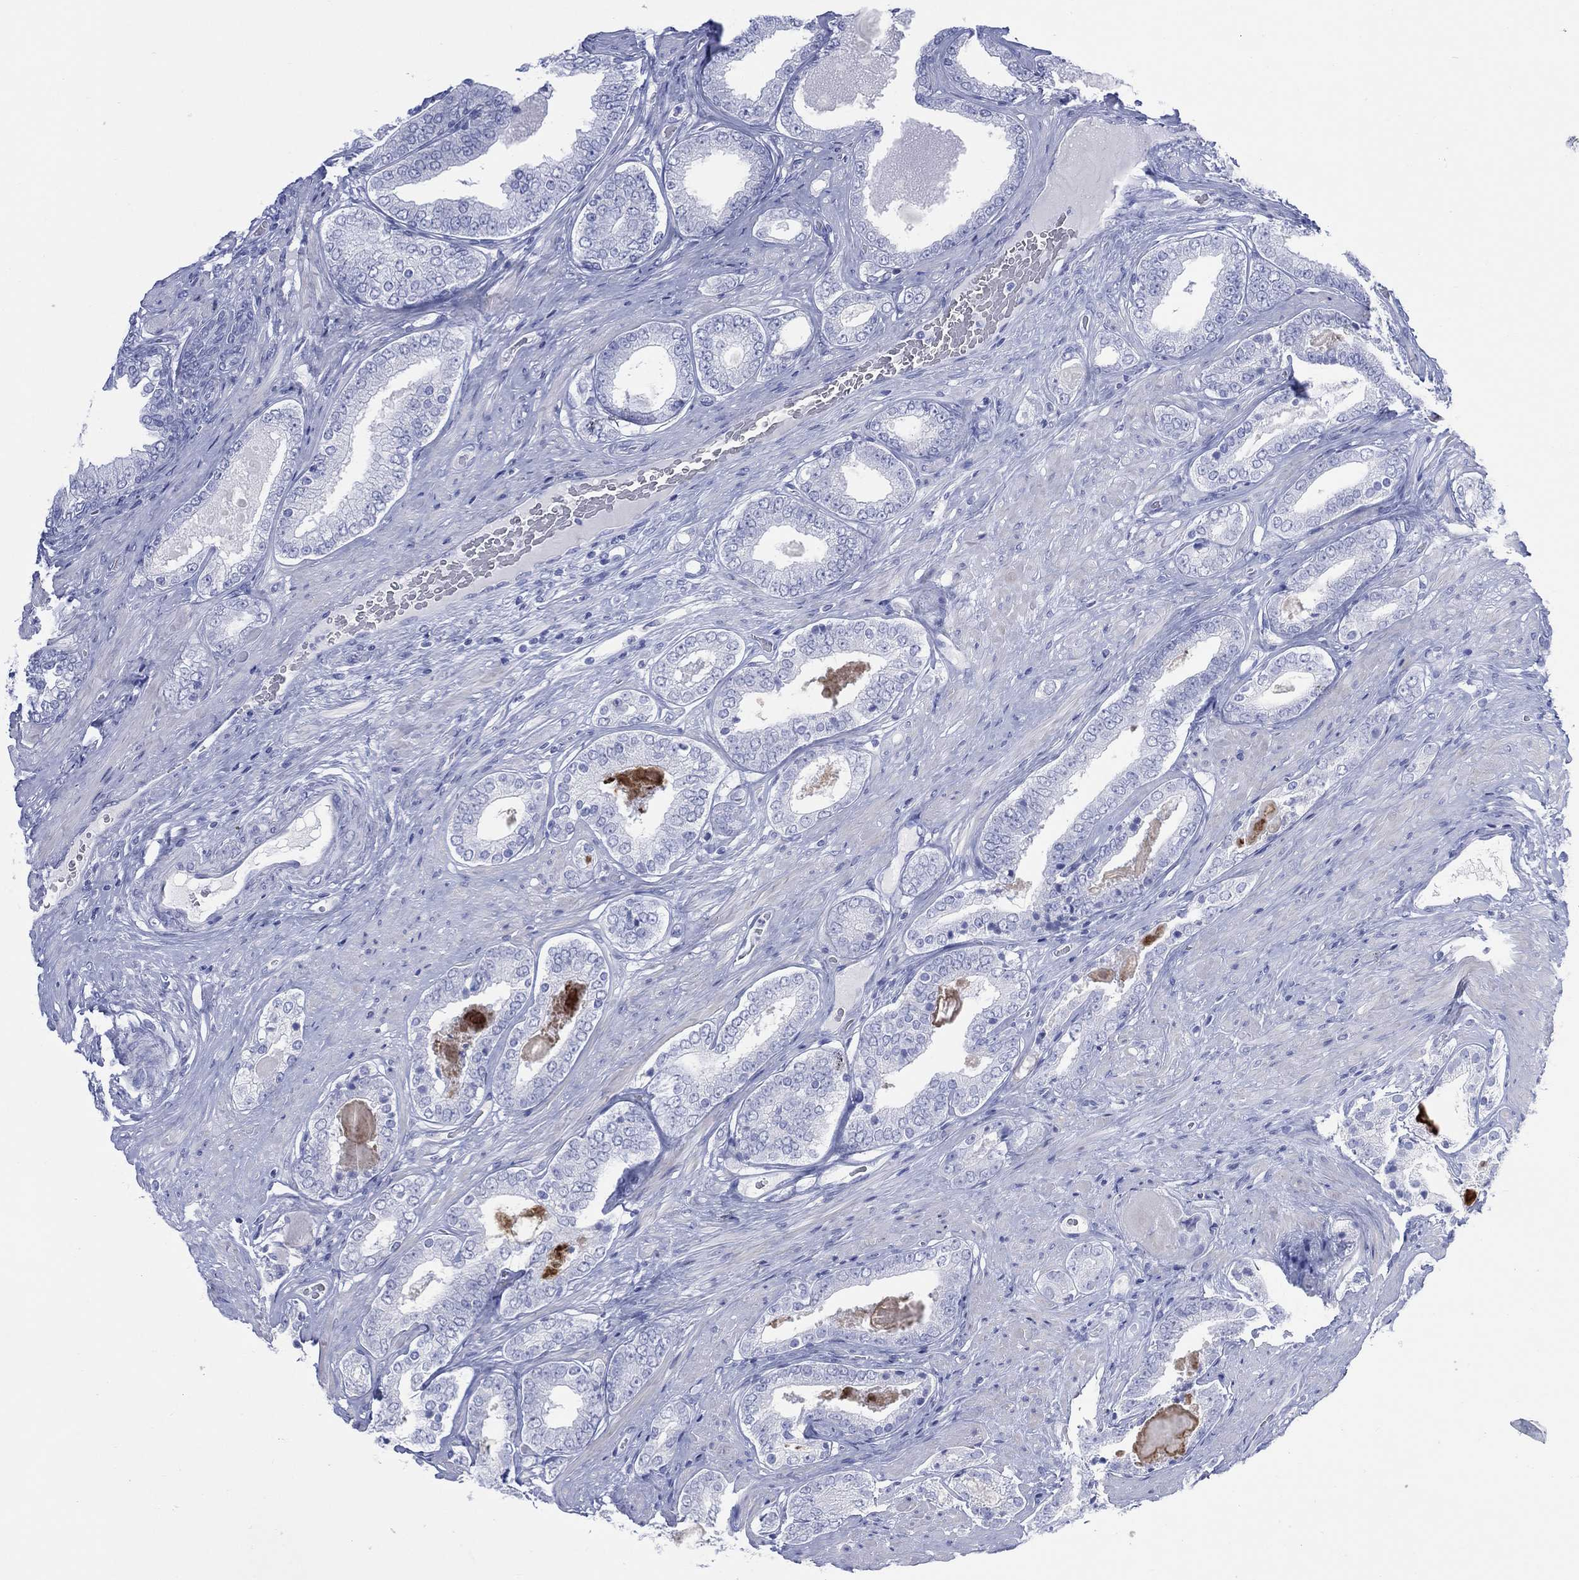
{"staining": {"intensity": "negative", "quantity": "none", "location": "none"}, "tissue": "prostate cancer", "cell_type": "Tumor cells", "image_type": "cancer", "snomed": [{"axis": "morphology", "description": "Adenocarcinoma, Low grade"}, {"axis": "topography", "description": "Prostate and seminal vesicle, NOS"}], "caption": "Tumor cells show no significant protein positivity in prostate cancer.", "gene": "LRRD1", "patient": {"sex": "male", "age": 61}}